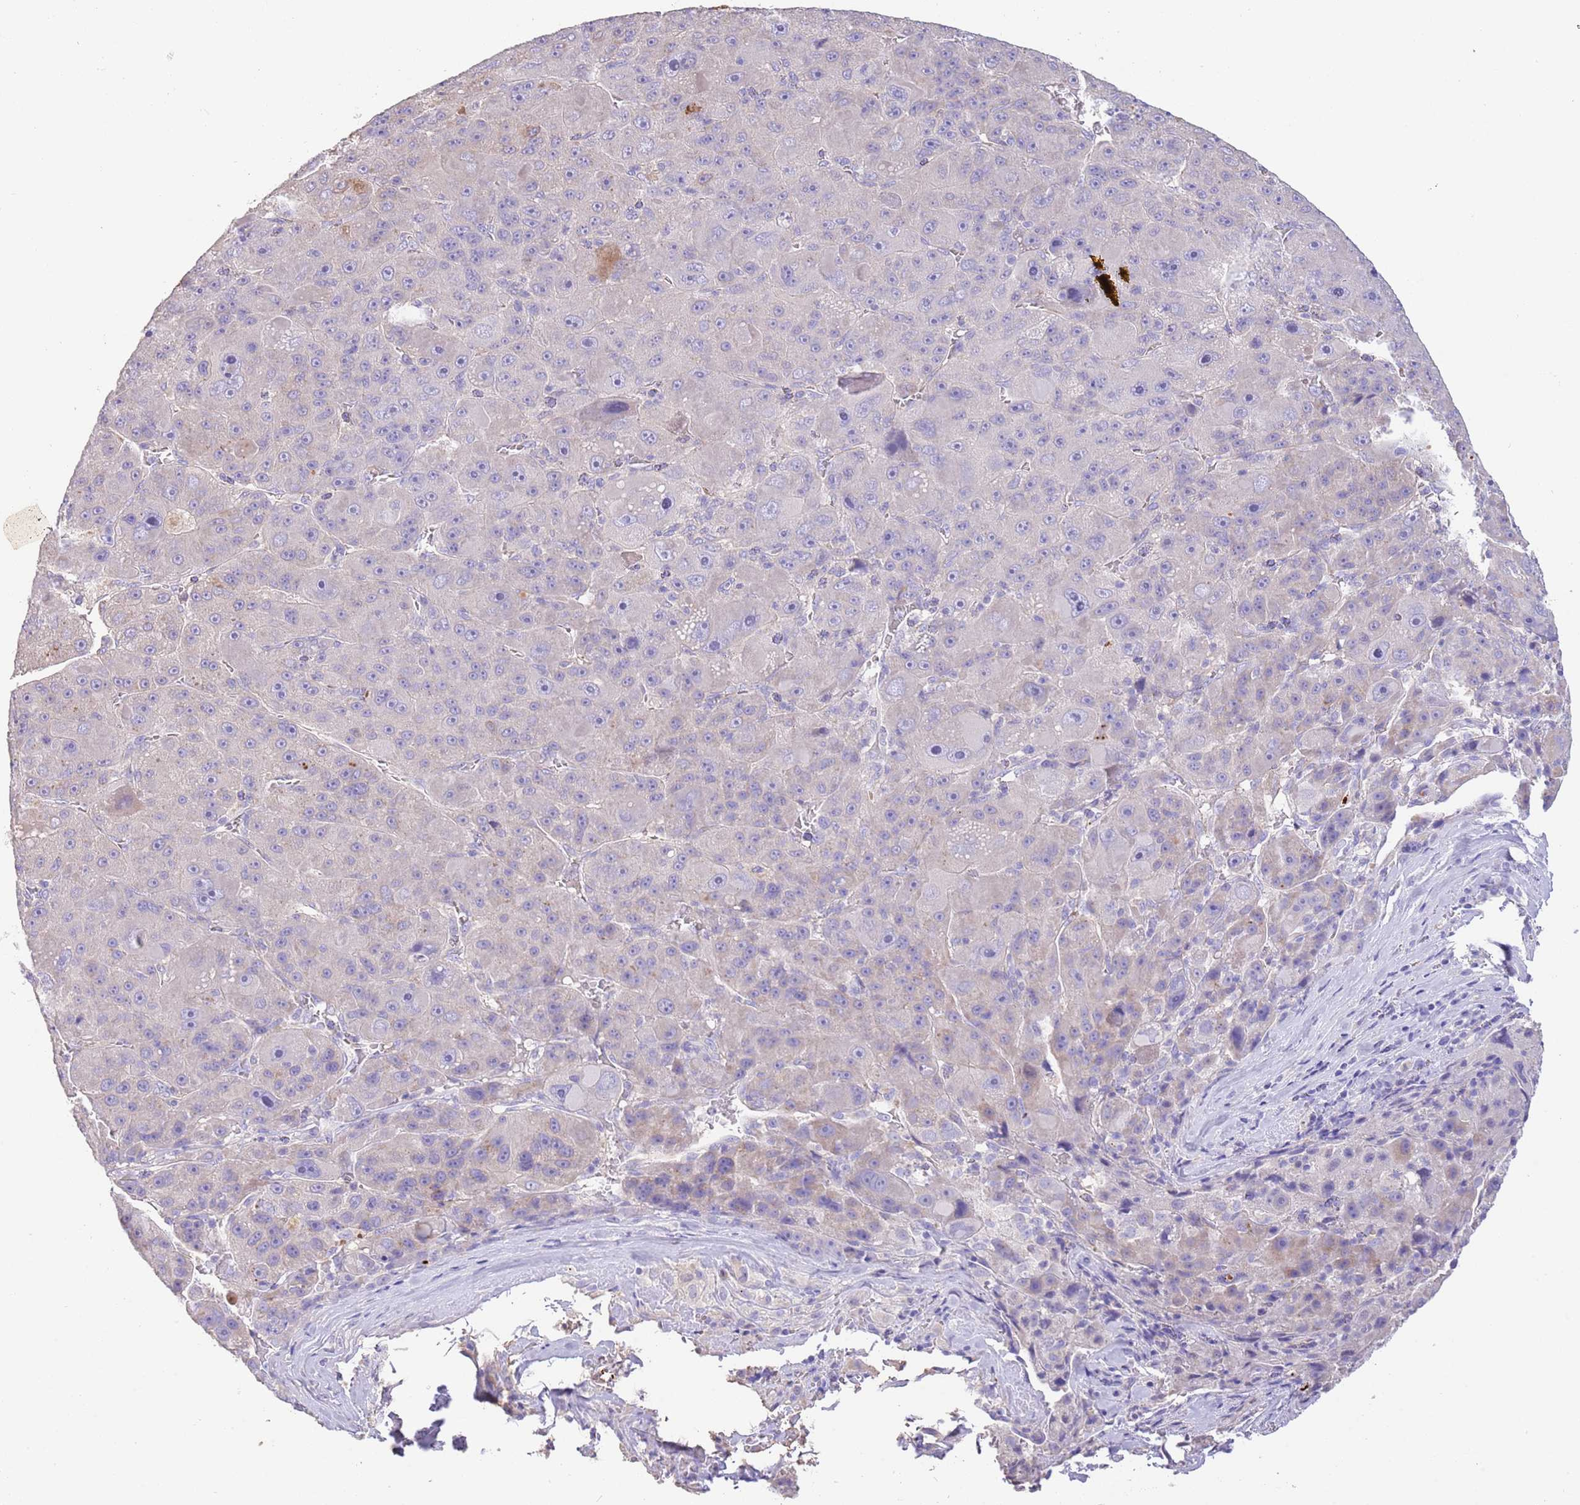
{"staining": {"intensity": "negative", "quantity": "none", "location": "none"}, "tissue": "liver cancer", "cell_type": "Tumor cells", "image_type": "cancer", "snomed": [{"axis": "morphology", "description": "Carcinoma, Hepatocellular, NOS"}, {"axis": "topography", "description": "Liver"}], "caption": "This is an IHC image of human hepatocellular carcinoma (liver). There is no staining in tumor cells.", "gene": "SFTPA1", "patient": {"sex": "male", "age": 76}}